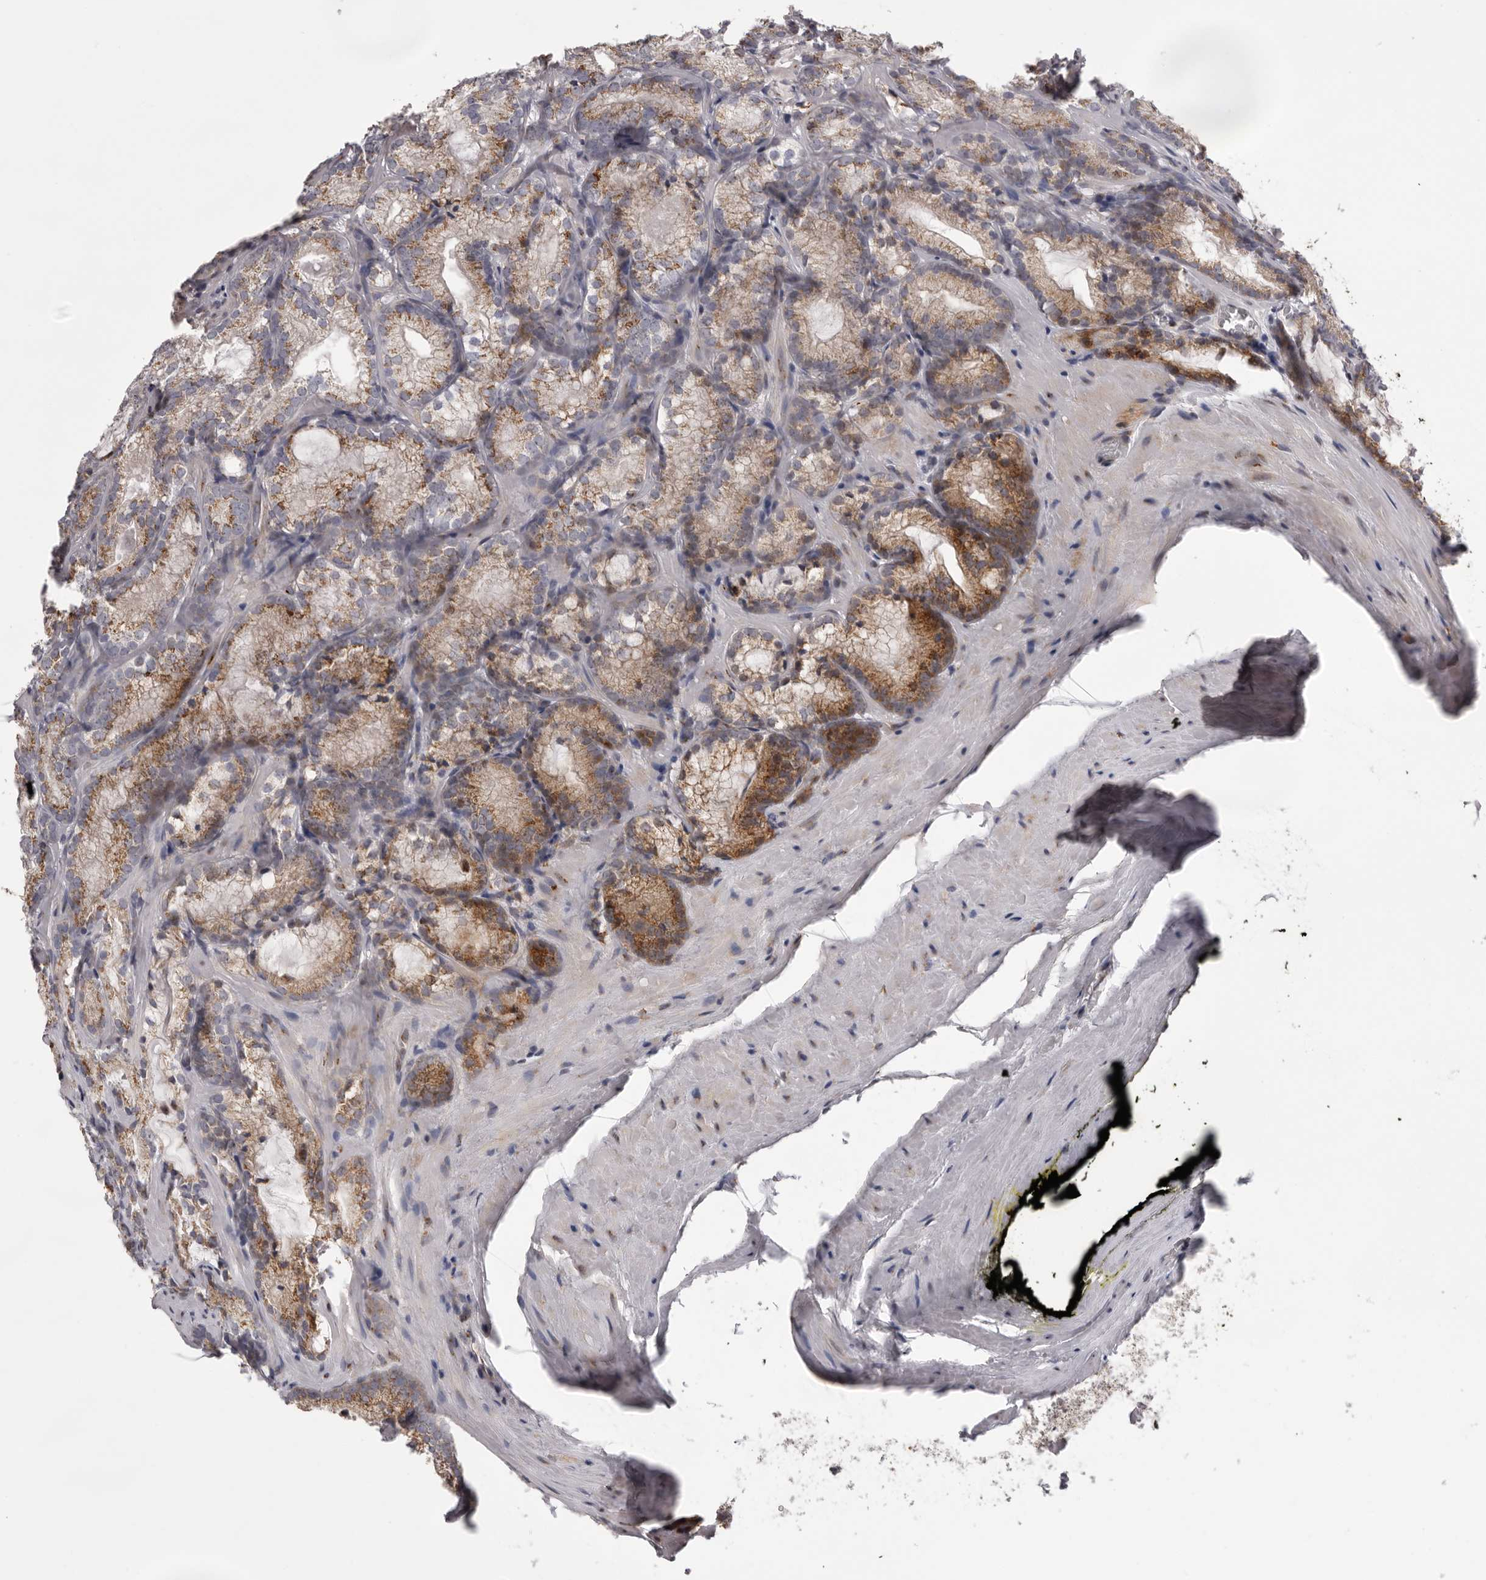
{"staining": {"intensity": "moderate", "quantity": ">75%", "location": "cytoplasmic/membranous"}, "tissue": "prostate cancer", "cell_type": "Tumor cells", "image_type": "cancer", "snomed": [{"axis": "morphology", "description": "Adenocarcinoma, Low grade"}, {"axis": "topography", "description": "Prostate"}], "caption": "Moderate cytoplasmic/membranous expression is identified in about >75% of tumor cells in prostate cancer (low-grade adenocarcinoma). (DAB = brown stain, brightfield microscopy at high magnification).", "gene": "WDR47", "patient": {"sex": "male", "age": 72}}